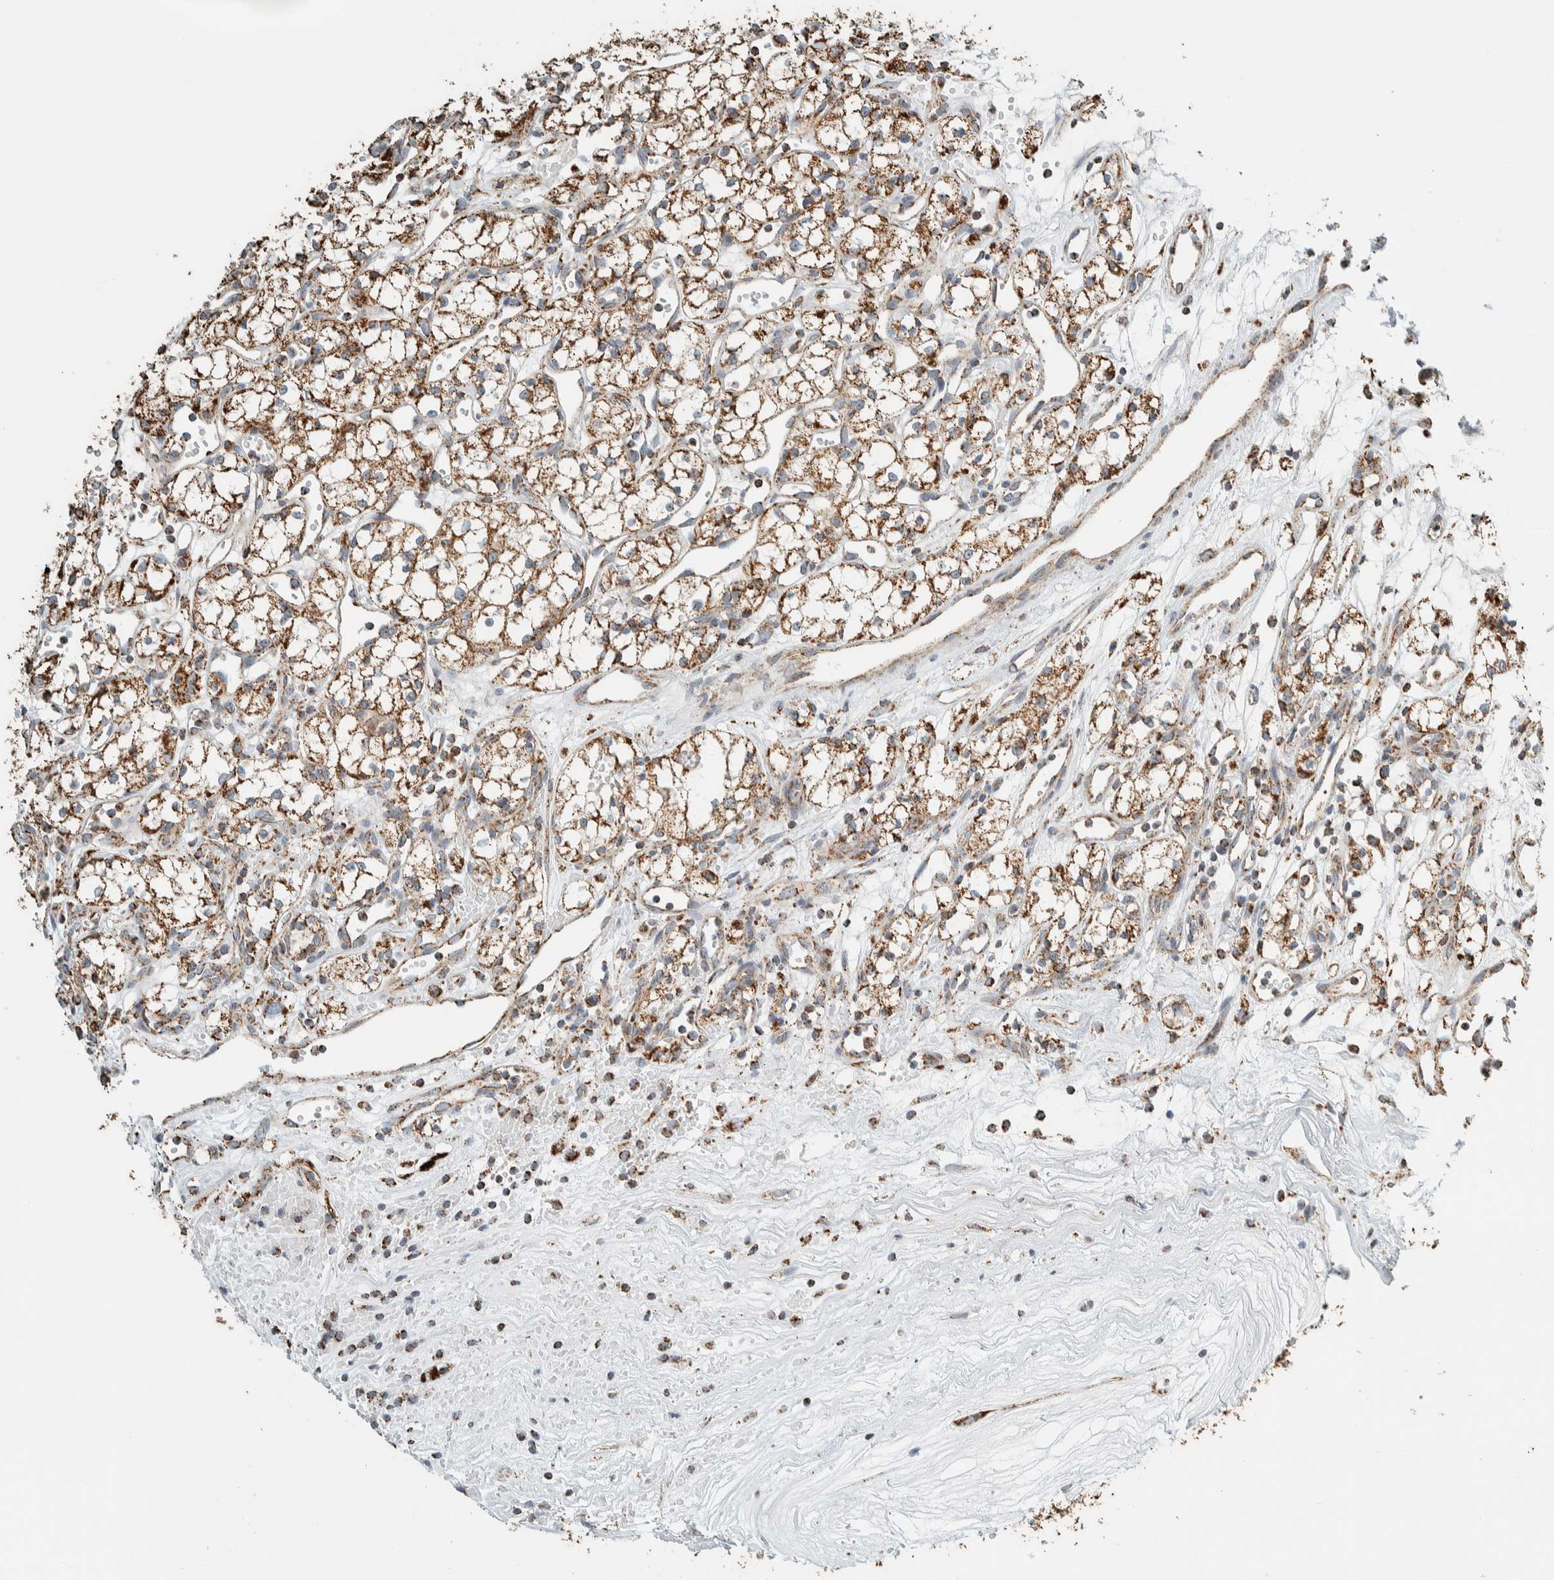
{"staining": {"intensity": "moderate", "quantity": ">75%", "location": "cytoplasmic/membranous"}, "tissue": "renal cancer", "cell_type": "Tumor cells", "image_type": "cancer", "snomed": [{"axis": "morphology", "description": "Adenocarcinoma, NOS"}, {"axis": "topography", "description": "Kidney"}], "caption": "Immunohistochemistry (IHC) (DAB (3,3'-diaminobenzidine)) staining of human adenocarcinoma (renal) shows moderate cytoplasmic/membranous protein staining in approximately >75% of tumor cells.", "gene": "ZNF454", "patient": {"sex": "male", "age": 59}}